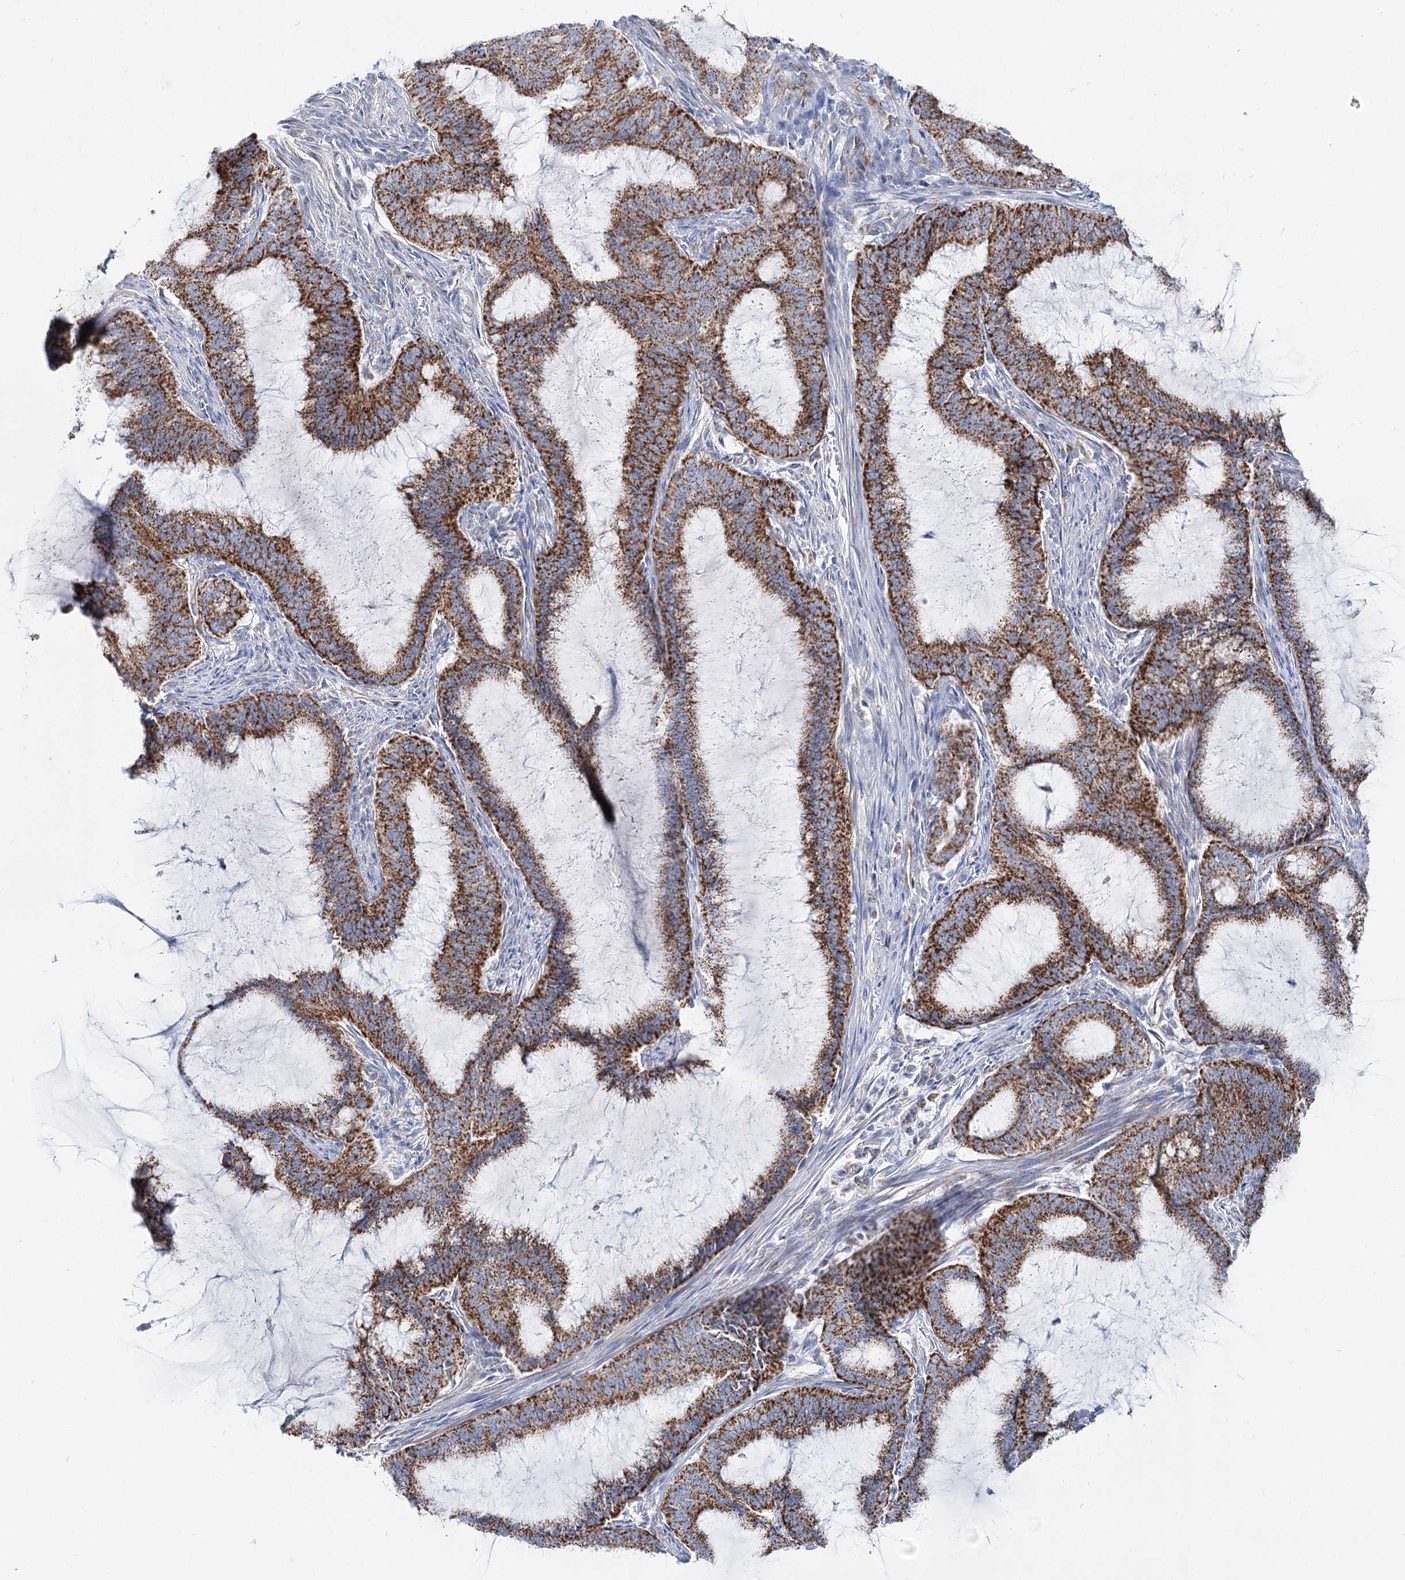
{"staining": {"intensity": "strong", "quantity": ">75%", "location": "cytoplasmic/membranous"}, "tissue": "endometrial cancer", "cell_type": "Tumor cells", "image_type": "cancer", "snomed": [{"axis": "morphology", "description": "Adenocarcinoma, NOS"}, {"axis": "topography", "description": "Endometrium"}], "caption": "Tumor cells show high levels of strong cytoplasmic/membranous positivity in approximately >75% of cells in adenocarcinoma (endometrial). The staining is performed using DAB brown chromogen to label protein expression. The nuclei are counter-stained blue using hematoxylin.", "gene": "MCCC2", "patient": {"sex": "female", "age": 51}}